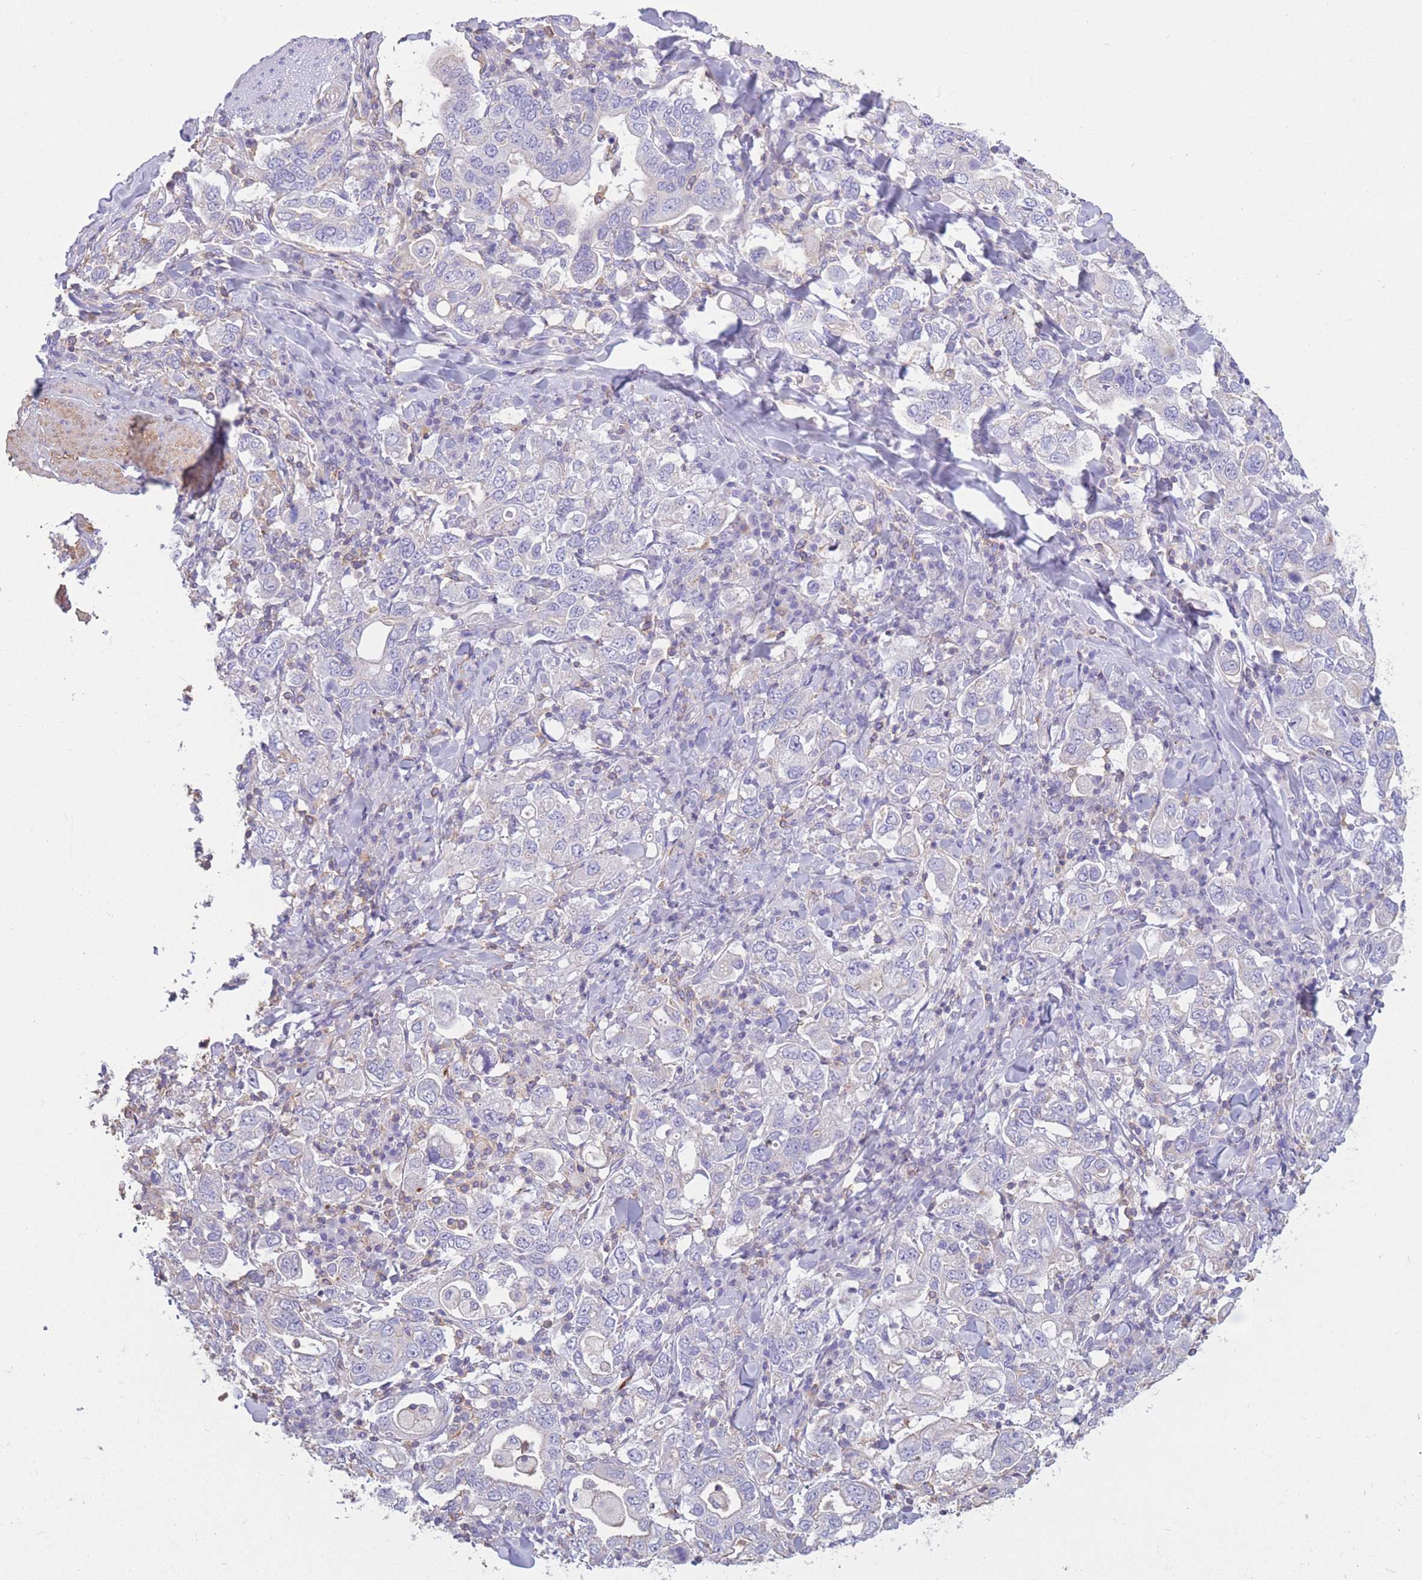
{"staining": {"intensity": "negative", "quantity": "none", "location": "none"}, "tissue": "stomach cancer", "cell_type": "Tumor cells", "image_type": "cancer", "snomed": [{"axis": "morphology", "description": "Adenocarcinoma, NOS"}, {"axis": "topography", "description": "Stomach, upper"}], "caption": "IHC image of neoplastic tissue: stomach cancer (adenocarcinoma) stained with DAB shows no significant protein staining in tumor cells.", "gene": "PDHA1", "patient": {"sex": "male", "age": 62}}